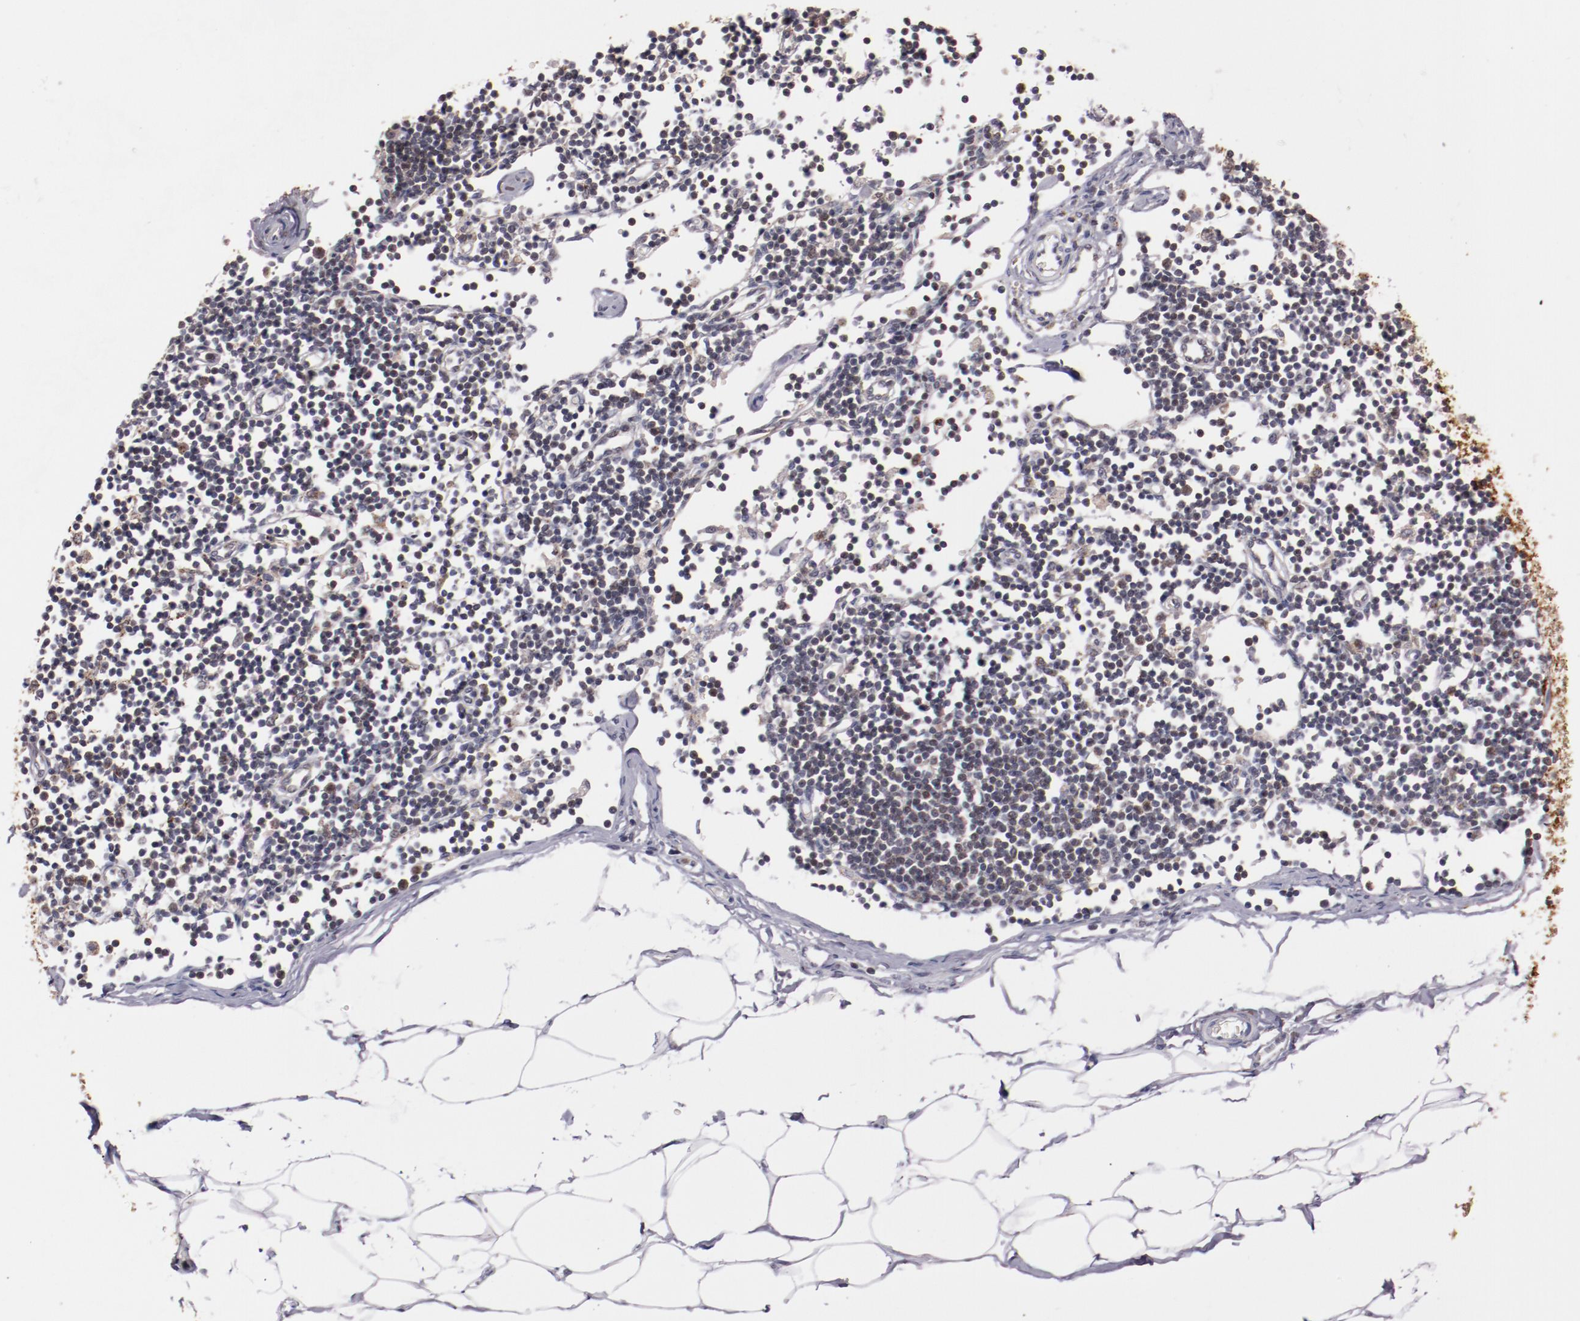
{"staining": {"intensity": "negative", "quantity": "none", "location": "none"}, "tissue": "adipose tissue", "cell_type": "Adipocytes", "image_type": "normal", "snomed": [{"axis": "morphology", "description": "Normal tissue, NOS"}, {"axis": "morphology", "description": "Adenocarcinoma, NOS"}, {"axis": "topography", "description": "Colon"}, {"axis": "topography", "description": "Peripheral nerve tissue"}], "caption": "A histopathology image of adipose tissue stained for a protein displays no brown staining in adipocytes. (Immunohistochemistry (ihc), brightfield microscopy, high magnification).", "gene": "SYP", "patient": {"sex": "male", "age": 14}}